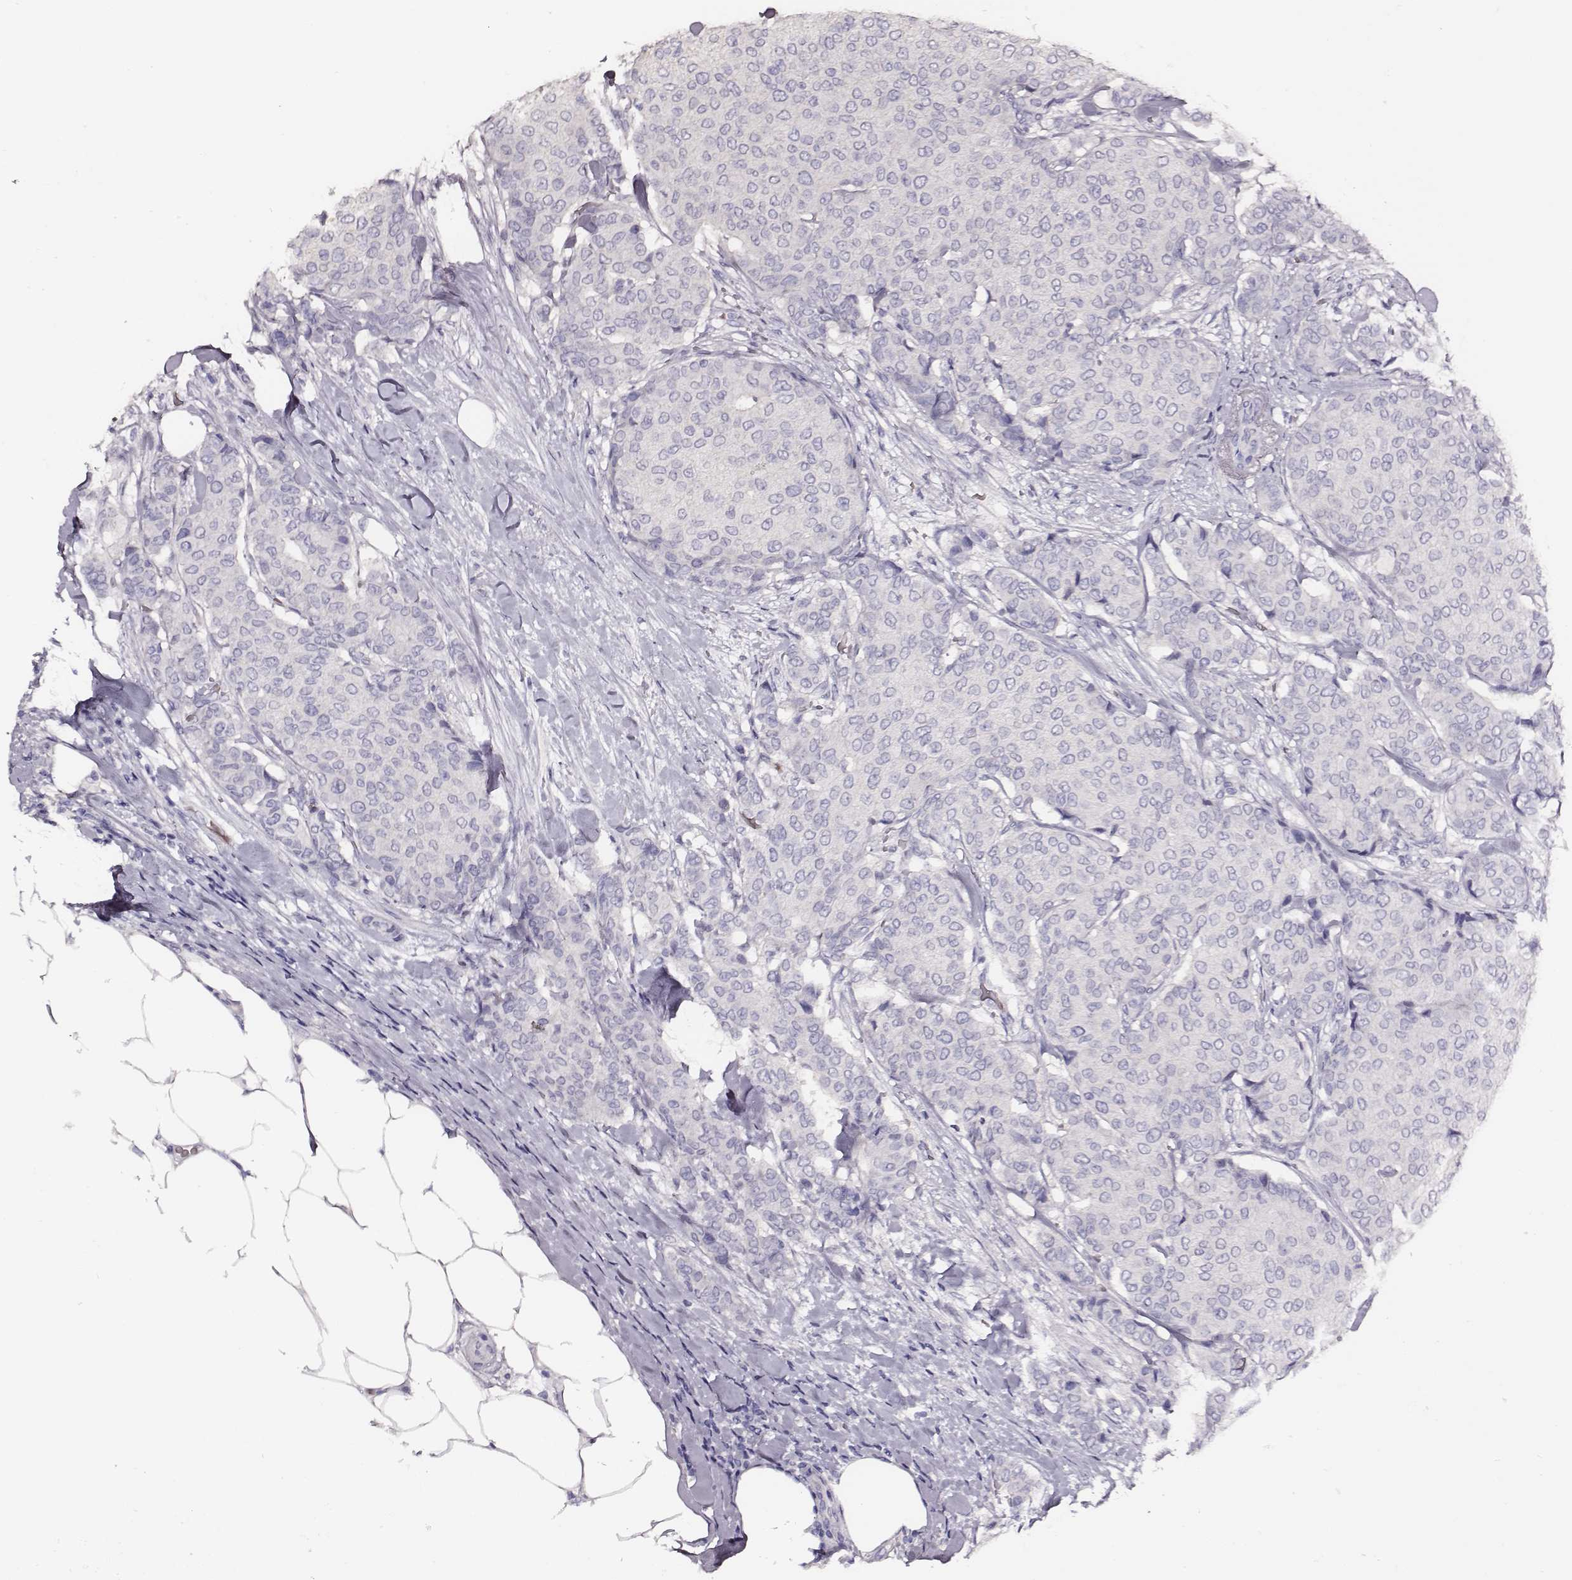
{"staining": {"intensity": "negative", "quantity": "none", "location": "none"}, "tissue": "breast cancer", "cell_type": "Tumor cells", "image_type": "cancer", "snomed": [{"axis": "morphology", "description": "Duct carcinoma"}, {"axis": "topography", "description": "Breast"}], "caption": "High power microscopy micrograph of an IHC image of breast cancer (invasive ductal carcinoma), revealing no significant positivity in tumor cells.", "gene": "AADAT", "patient": {"sex": "female", "age": 75}}